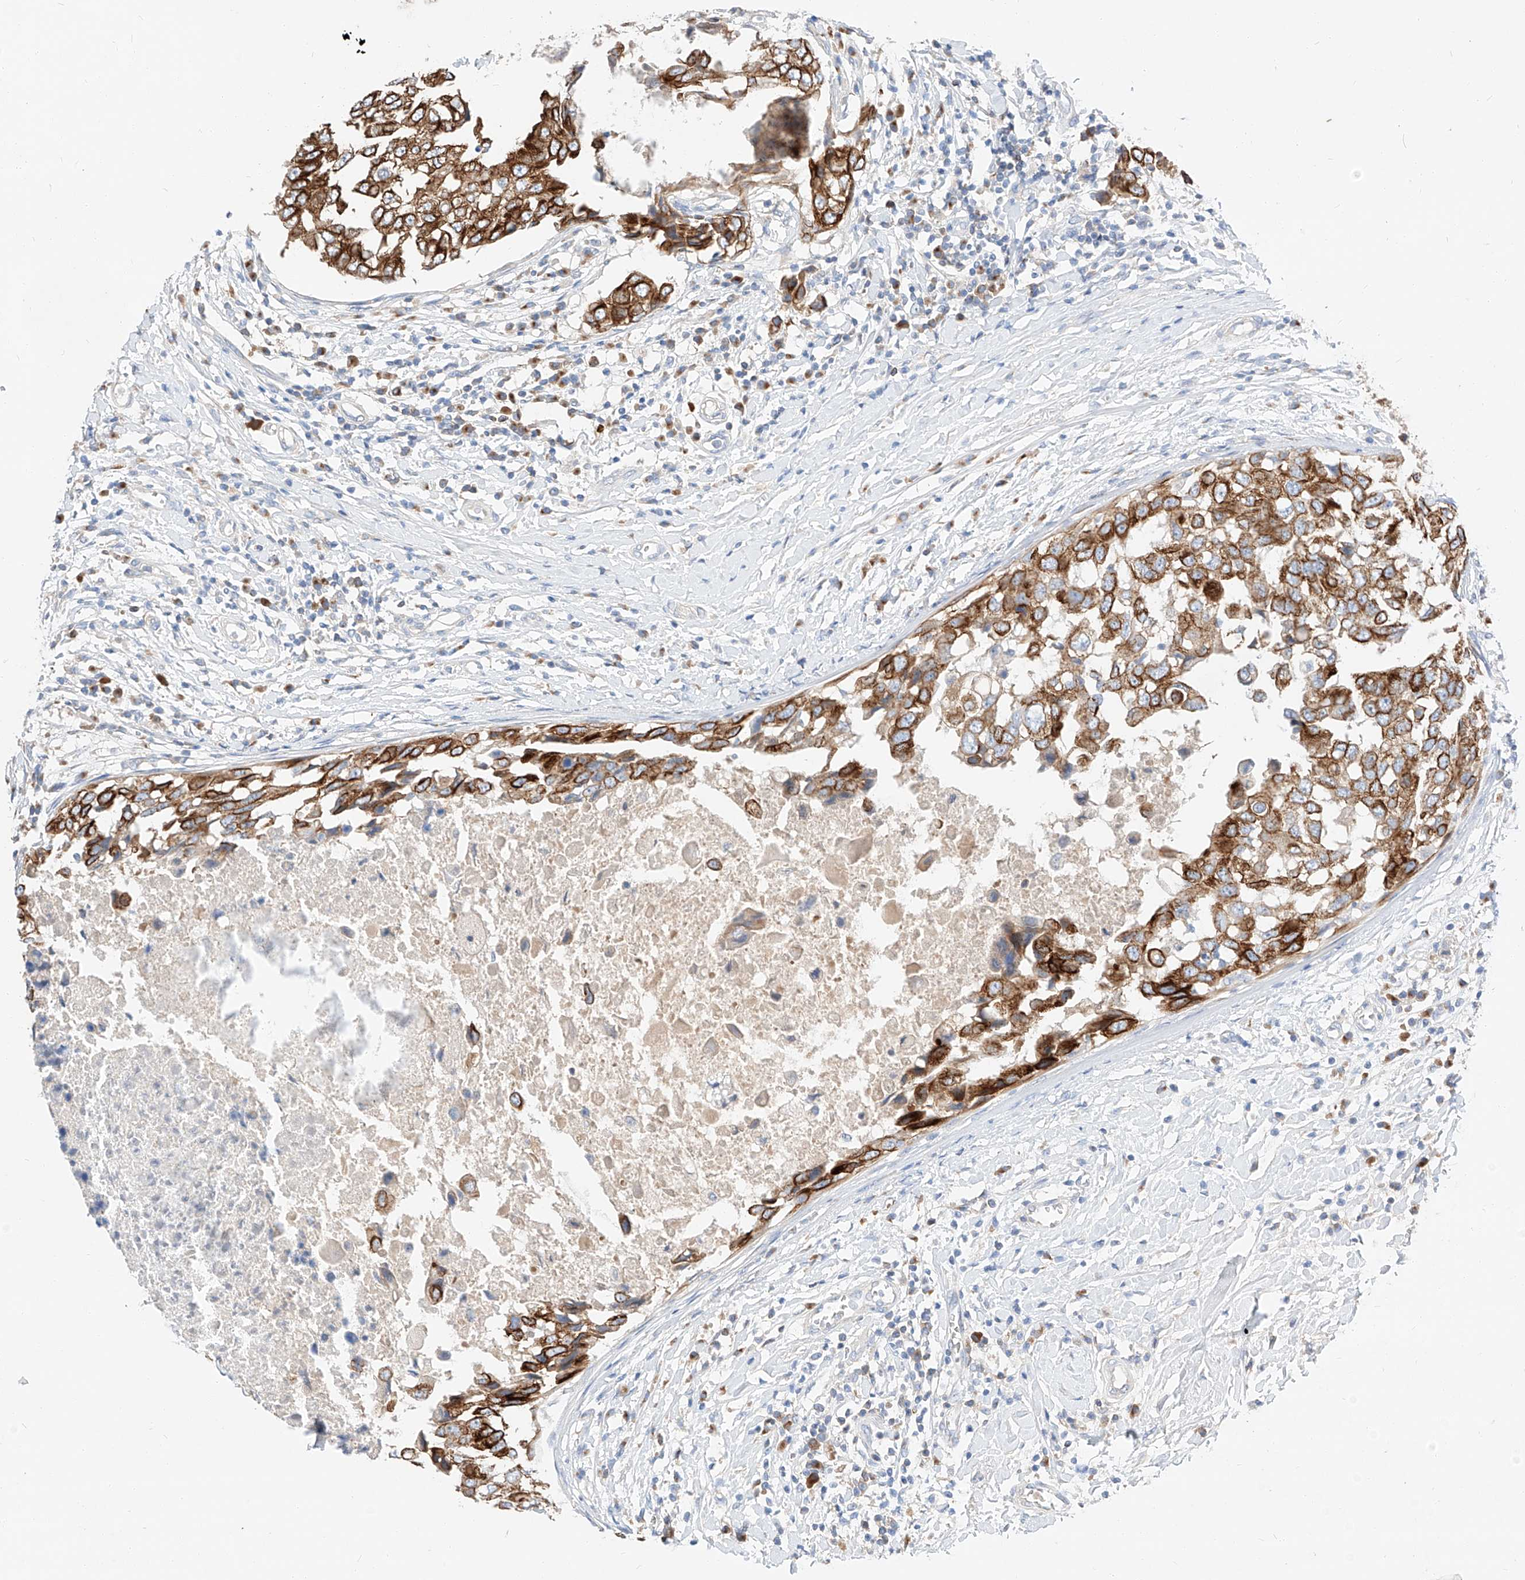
{"staining": {"intensity": "strong", "quantity": ">75%", "location": "cytoplasmic/membranous"}, "tissue": "breast cancer", "cell_type": "Tumor cells", "image_type": "cancer", "snomed": [{"axis": "morphology", "description": "Duct carcinoma"}, {"axis": "topography", "description": "Breast"}], "caption": "Protein analysis of breast cancer tissue exhibits strong cytoplasmic/membranous staining in approximately >75% of tumor cells.", "gene": "MAP7", "patient": {"sex": "female", "age": 27}}